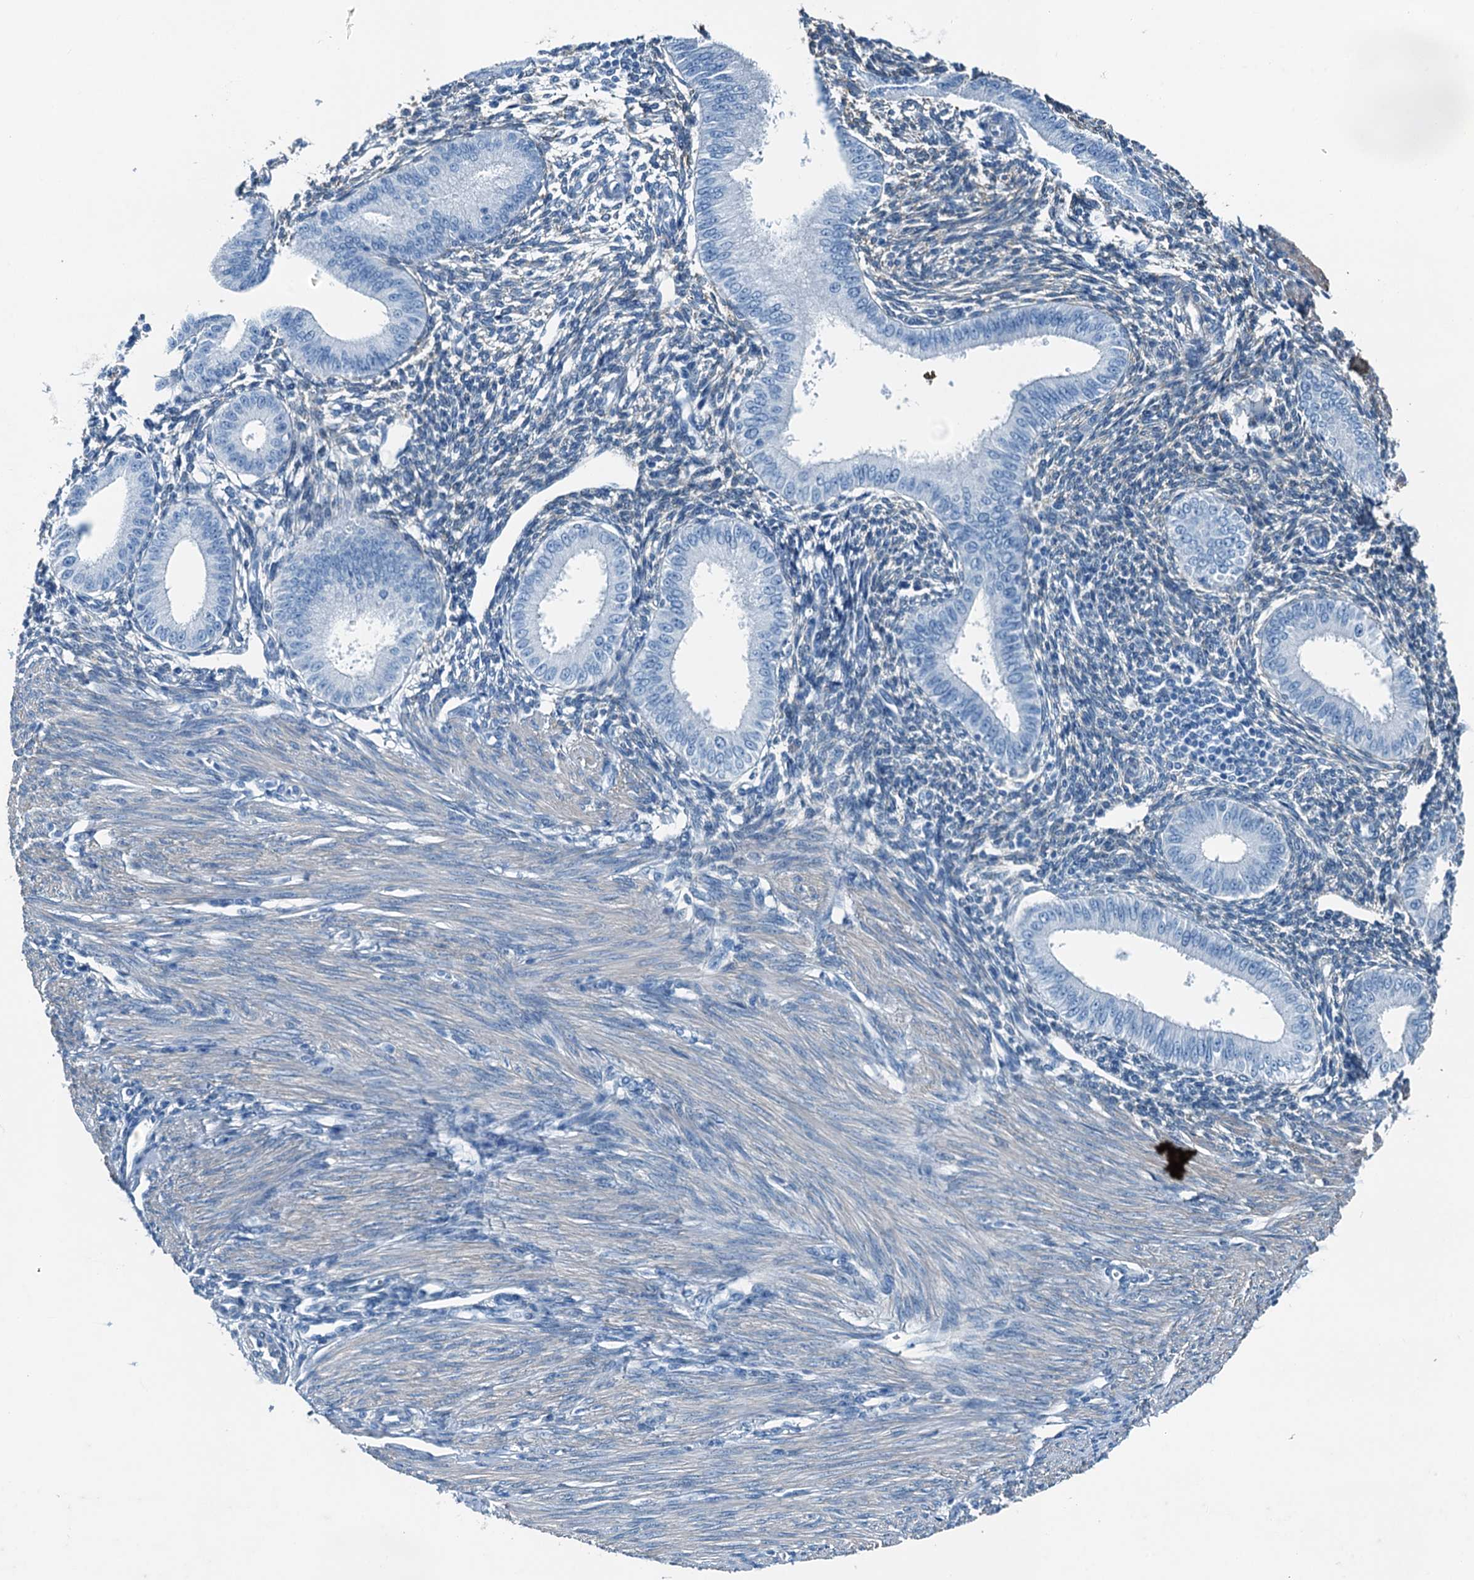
{"staining": {"intensity": "negative", "quantity": "none", "location": "none"}, "tissue": "endometrium", "cell_type": "Cells in endometrial stroma", "image_type": "normal", "snomed": [{"axis": "morphology", "description": "Normal tissue, NOS"}, {"axis": "topography", "description": "Uterus"}, {"axis": "topography", "description": "Endometrium"}], "caption": "Immunohistochemistry (IHC) of normal endometrium reveals no expression in cells in endometrial stroma. (Stains: DAB (3,3'-diaminobenzidine) IHC with hematoxylin counter stain, Microscopy: brightfield microscopy at high magnification).", "gene": "RAB3IL1", "patient": {"sex": "female", "age": 48}}